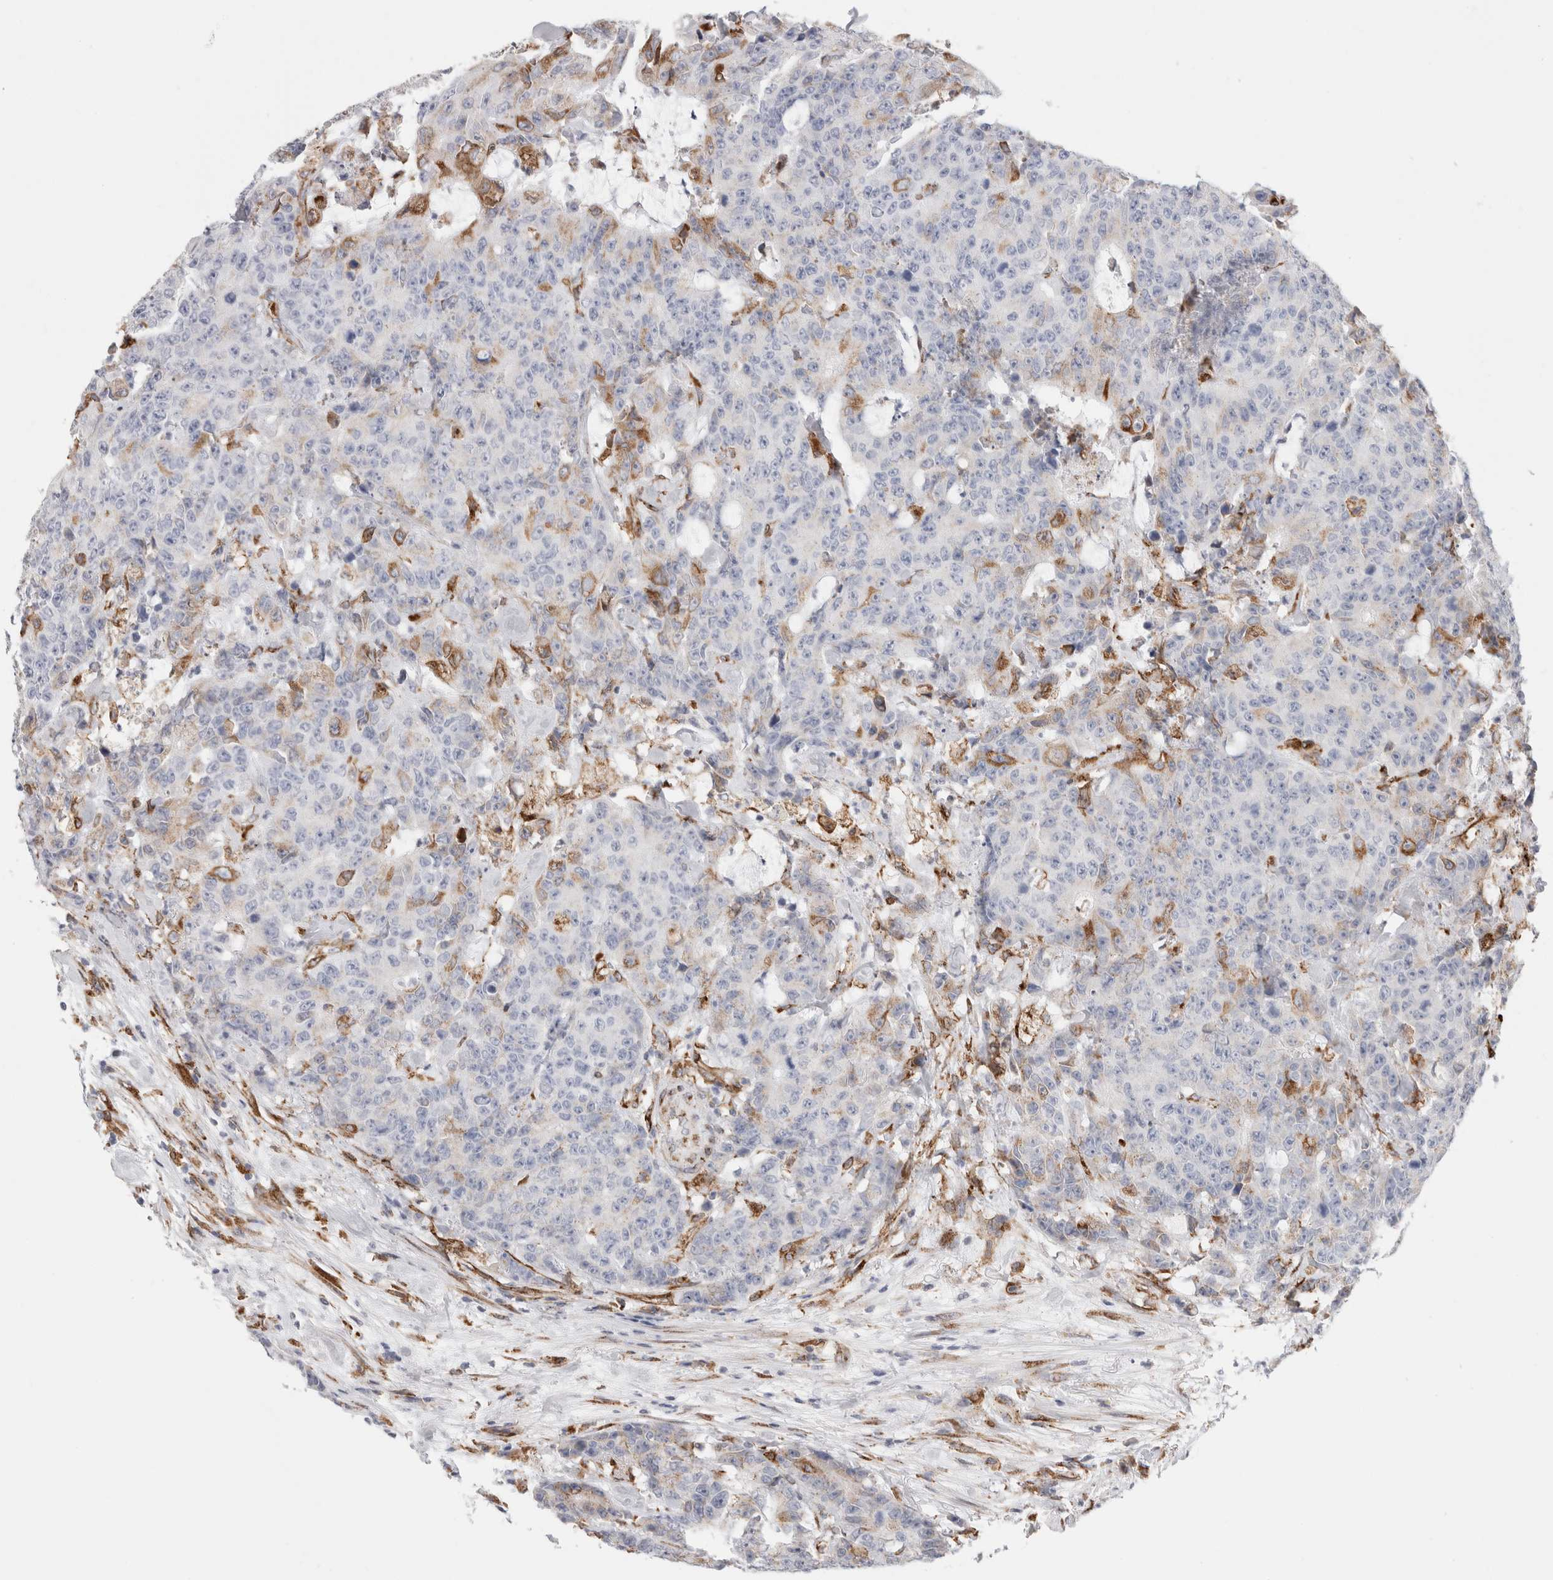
{"staining": {"intensity": "moderate", "quantity": "<25%", "location": "cytoplasmic/membranous"}, "tissue": "colorectal cancer", "cell_type": "Tumor cells", "image_type": "cancer", "snomed": [{"axis": "morphology", "description": "Adenocarcinoma, NOS"}, {"axis": "topography", "description": "Colon"}], "caption": "The image displays a brown stain indicating the presence of a protein in the cytoplasmic/membranous of tumor cells in colorectal cancer (adenocarcinoma). (DAB IHC, brown staining for protein, blue staining for nuclei).", "gene": "MCFD2", "patient": {"sex": "female", "age": 86}}